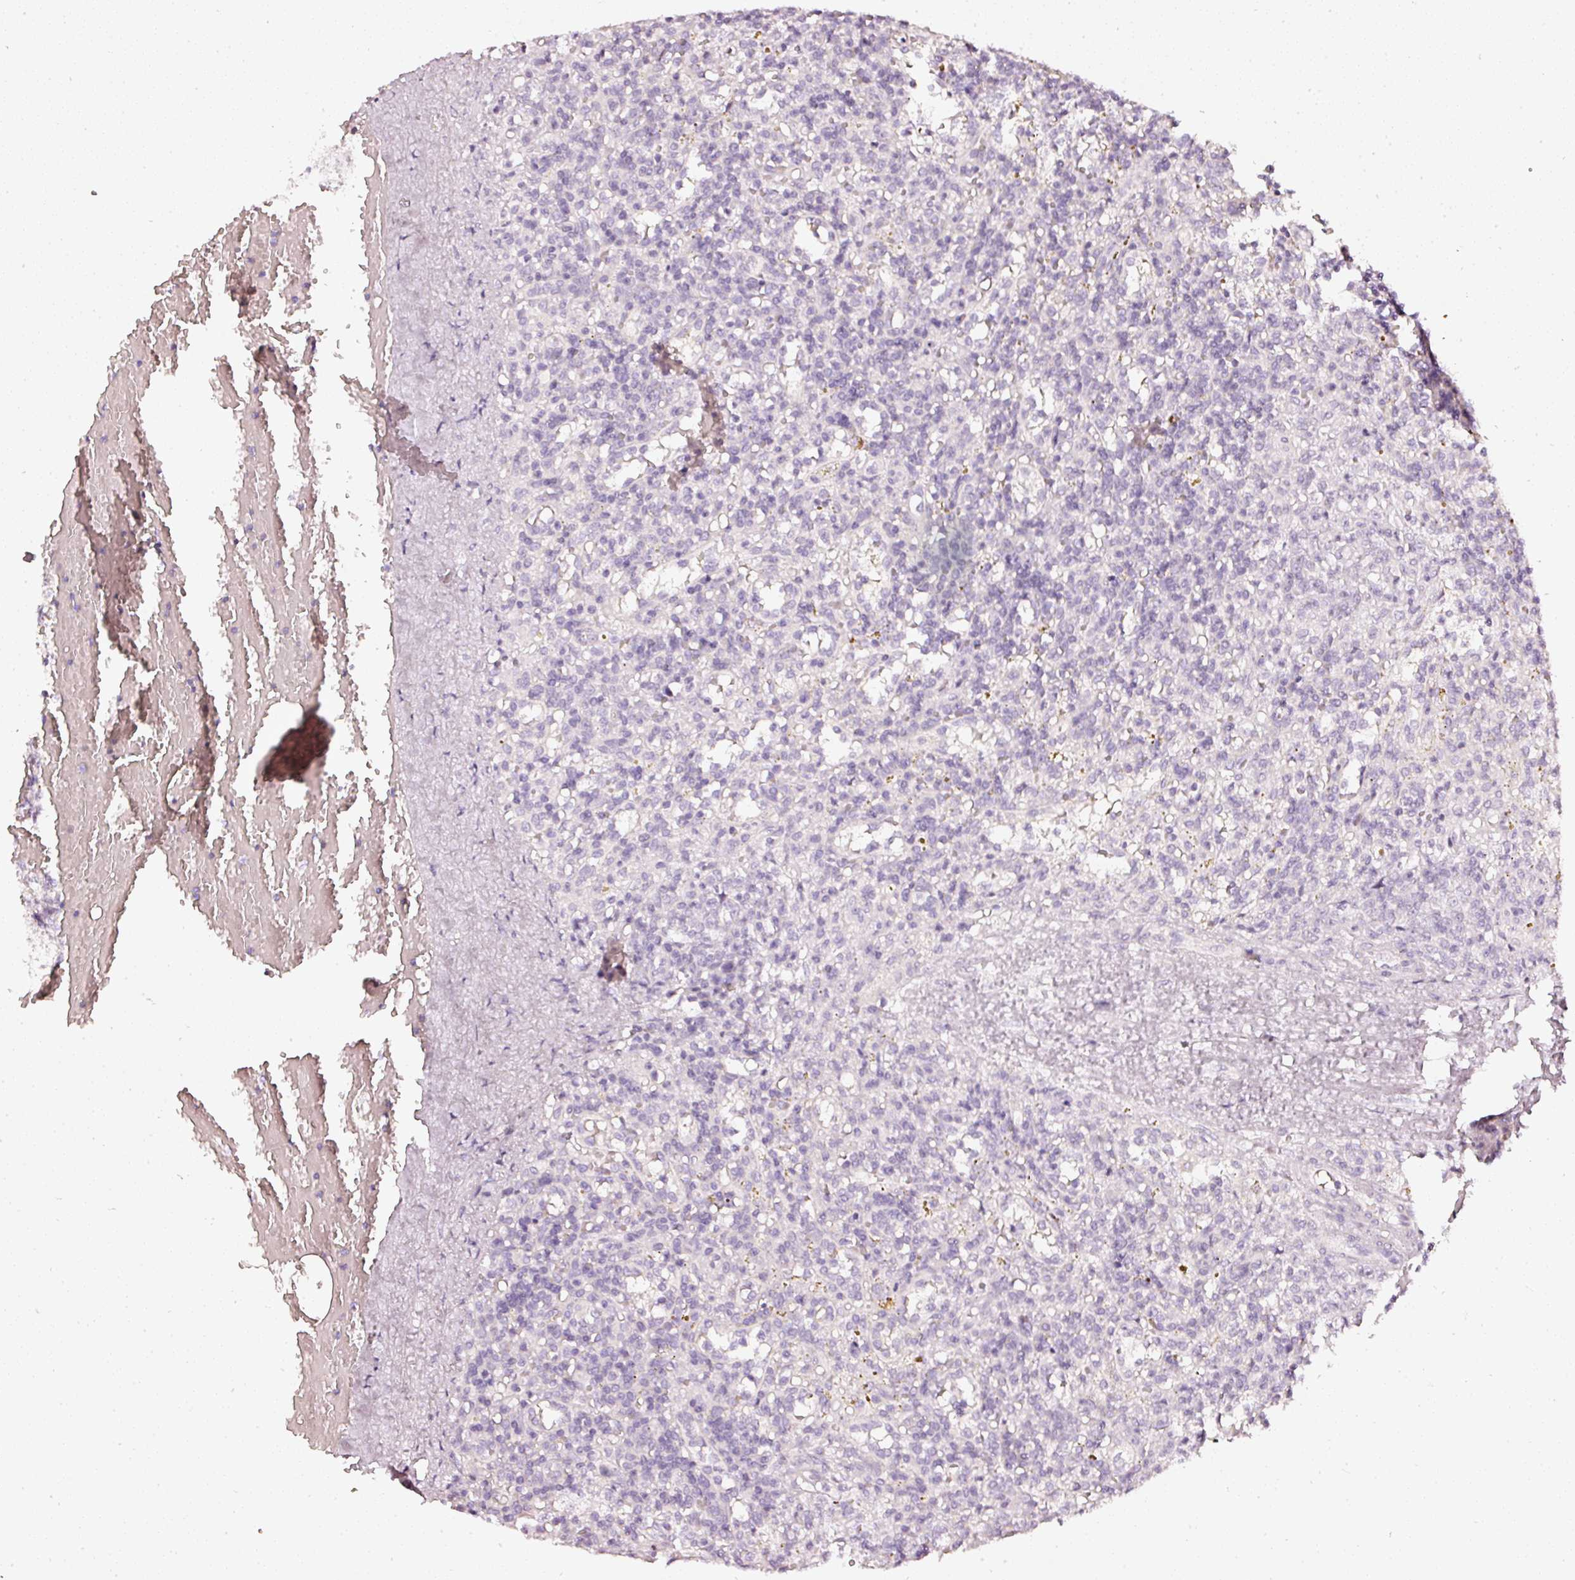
{"staining": {"intensity": "negative", "quantity": "none", "location": "none"}, "tissue": "lymphoma", "cell_type": "Tumor cells", "image_type": "cancer", "snomed": [{"axis": "morphology", "description": "Malignant lymphoma, non-Hodgkin's type, Low grade"}, {"axis": "topography", "description": "Spleen"}], "caption": "Protein analysis of low-grade malignant lymphoma, non-Hodgkin's type demonstrates no significant expression in tumor cells.", "gene": "CNP", "patient": {"sex": "male", "age": 67}}